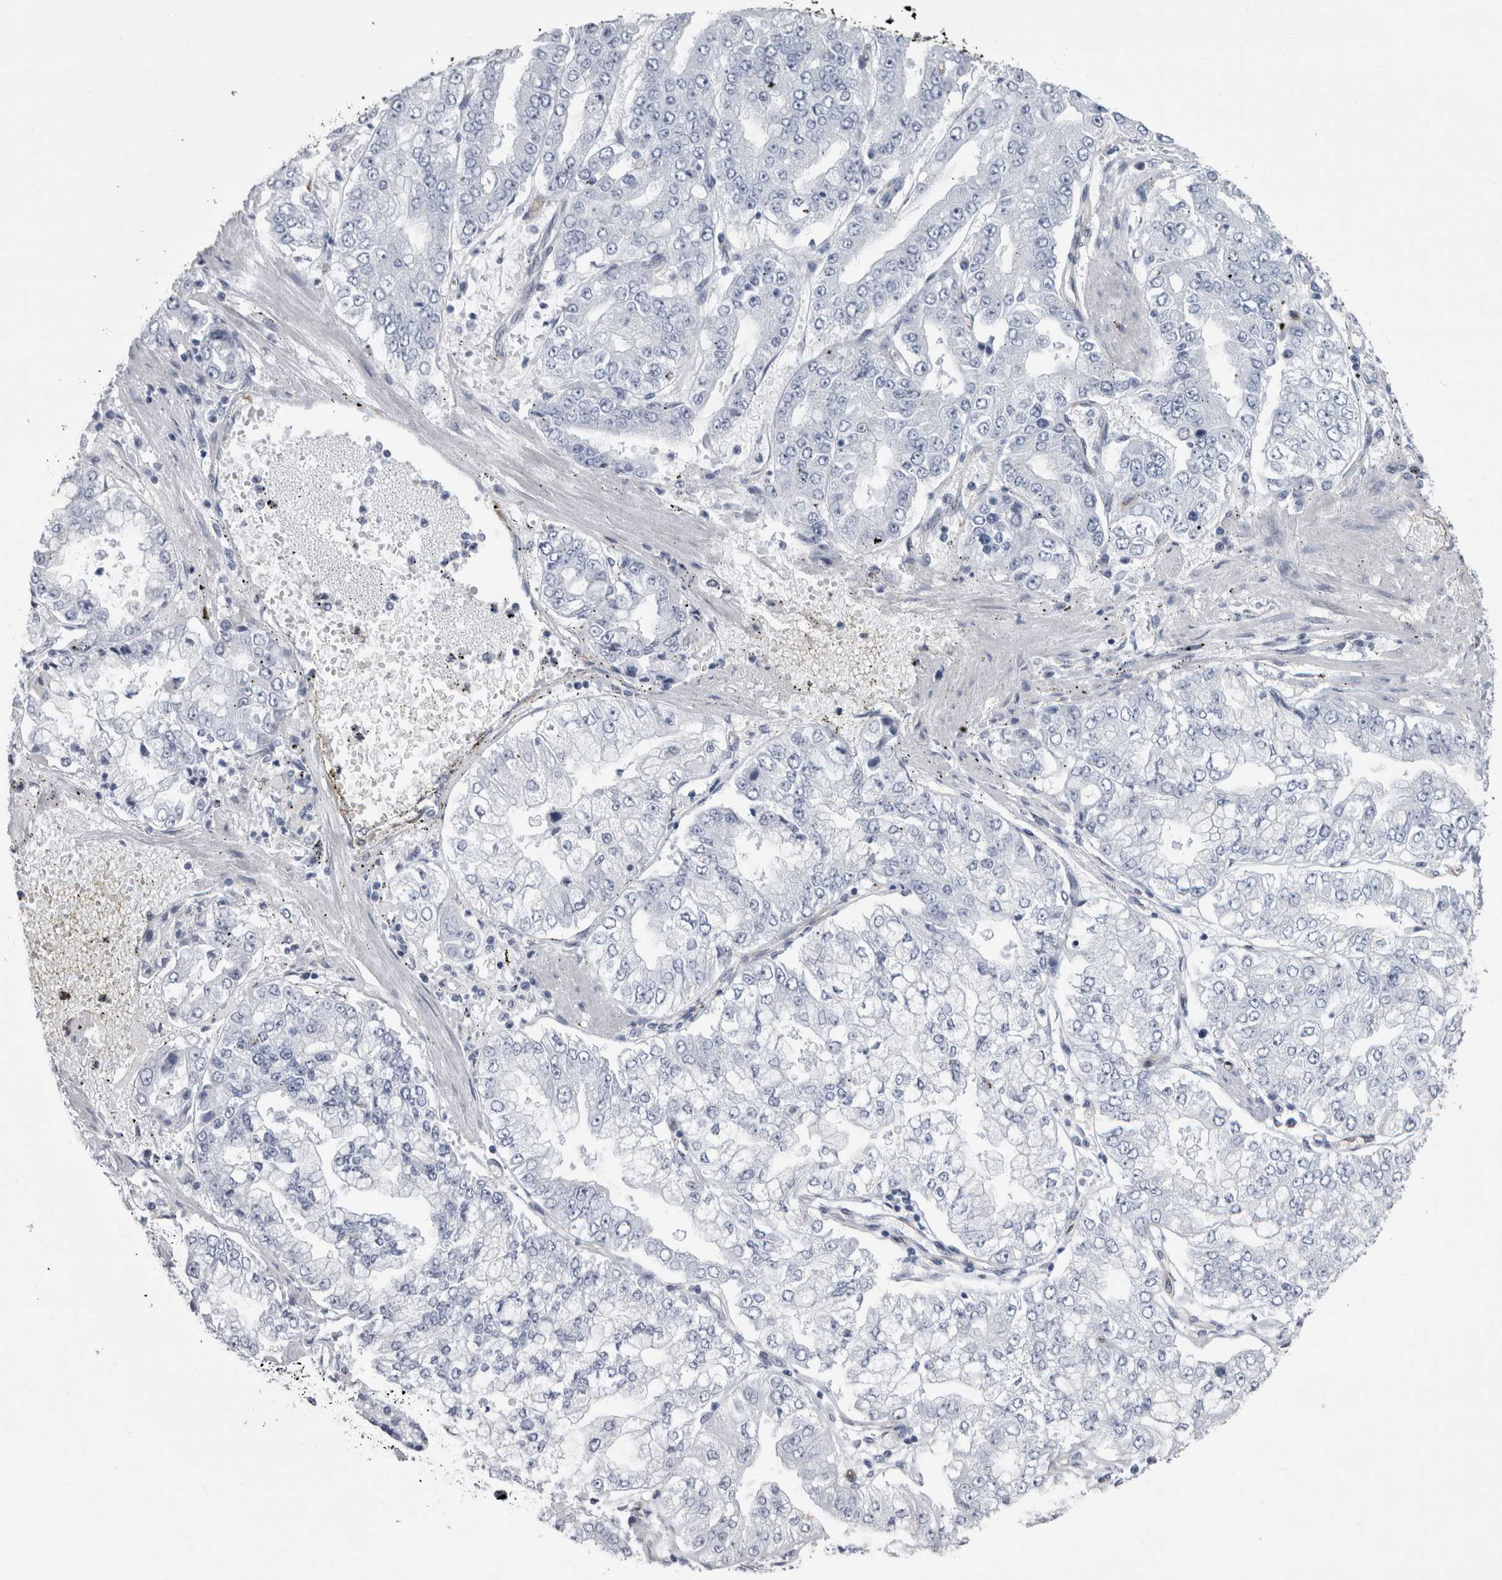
{"staining": {"intensity": "negative", "quantity": "none", "location": "none"}, "tissue": "stomach cancer", "cell_type": "Tumor cells", "image_type": "cancer", "snomed": [{"axis": "morphology", "description": "Adenocarcinoma, NOS"}, {"axis": "topography", "description": "Stomach"}], "caption": "Immunohistochemical staining of stomach cancer (adenocarcinoma) exhibits no significant positivity in tumor cells.", "gene": "VWDE", "patient": {"sex": "male", "age": 76}}